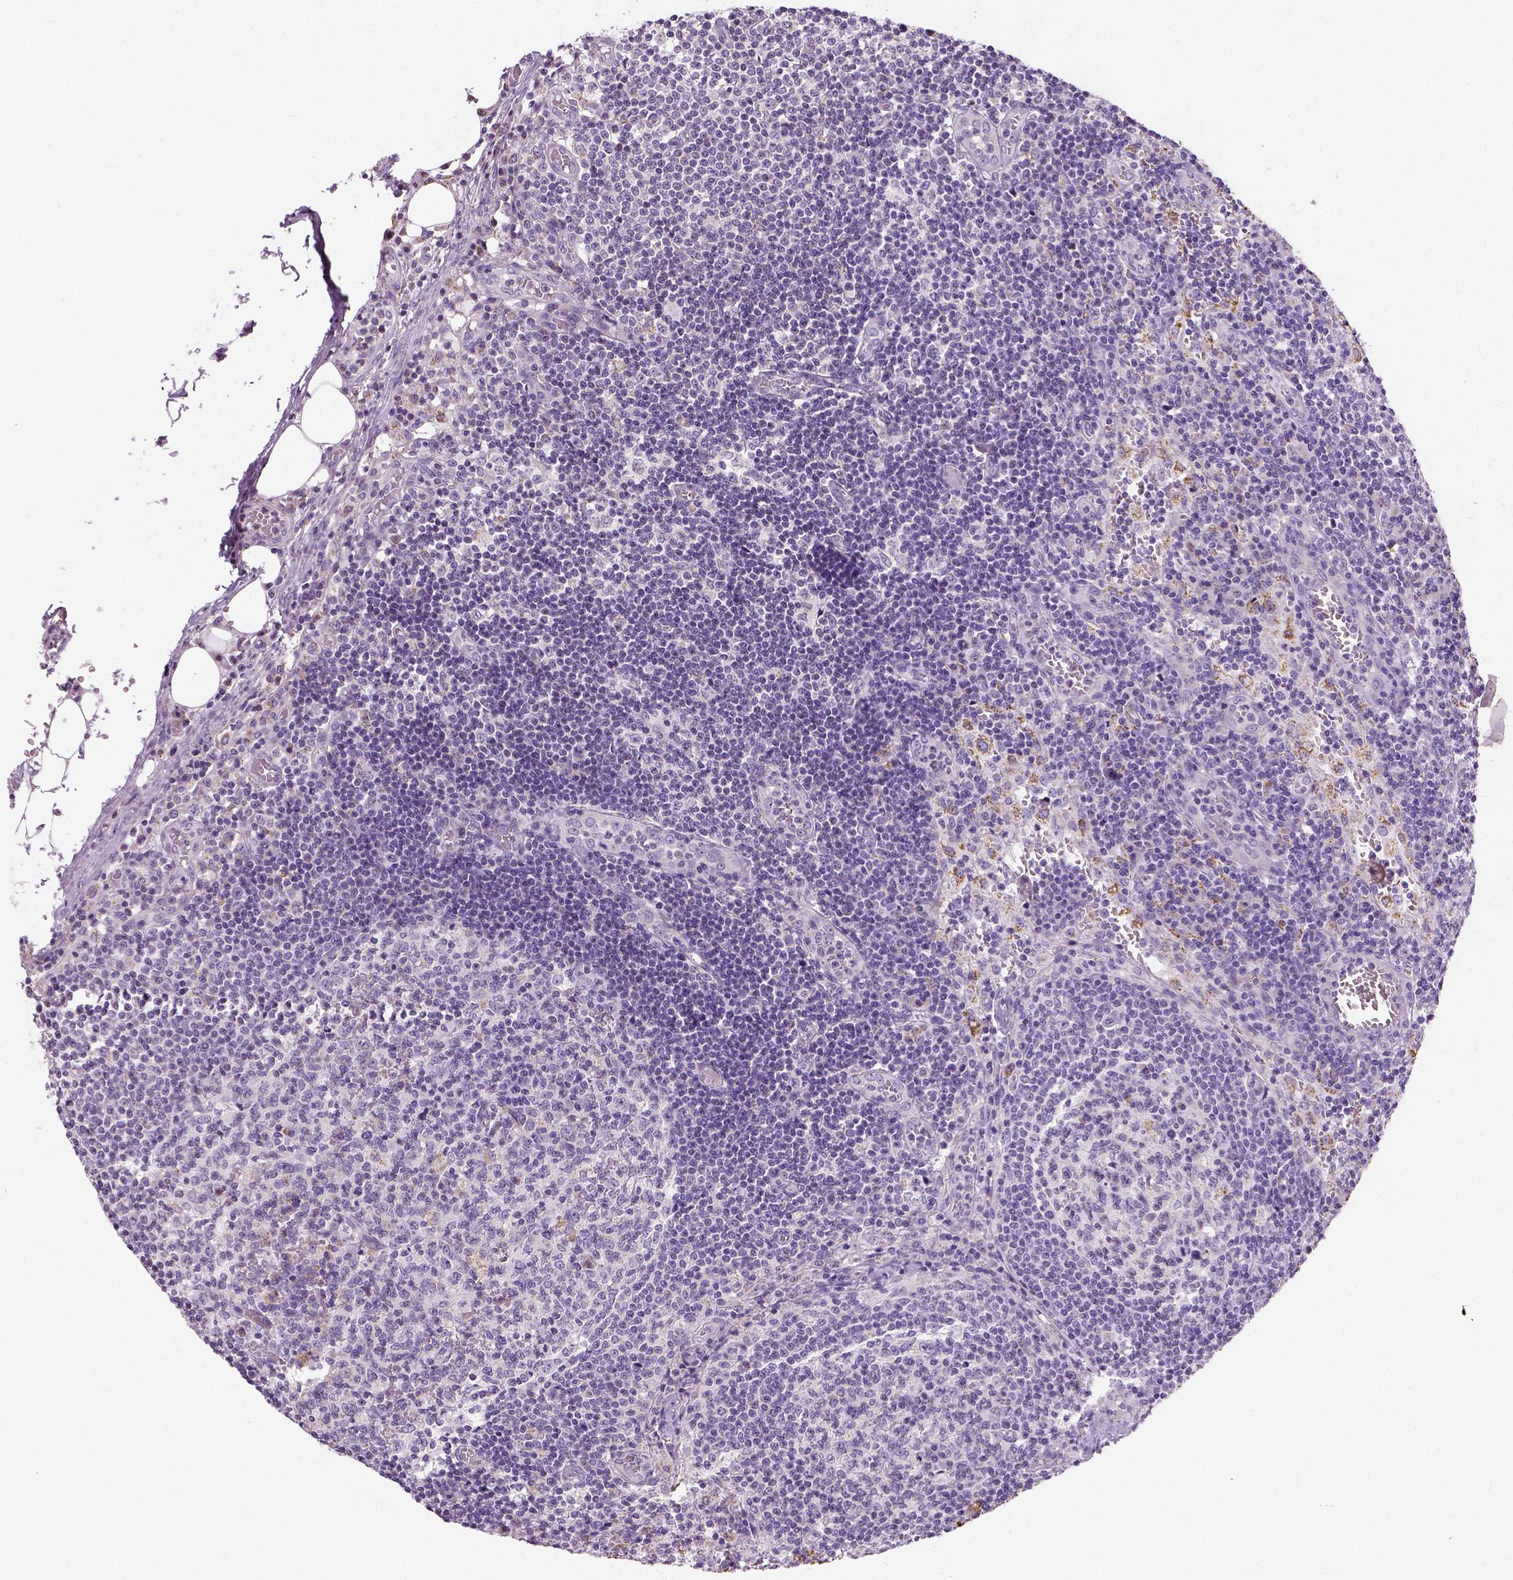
{"staining": {"intensity": "negative", "quantity": "none", "location": "none"}, "tissue": "lymph node", "cell_type": "Germinal center cells", "image_type": "normal", "snomed": [{"axis": "morphology", "description": "Normal tissue, NOS"}, {"axis": "topography", "description": "Lymph node"}], "caption": "Lymph node was stained to show a protein in brown. There is no significant expression in germinal center cells. (Immunohistochemistry (ihc), brightfield microscopy, high magnification).", "gene": "CHODL", "patient": {"sex": "male", "age": 62}}